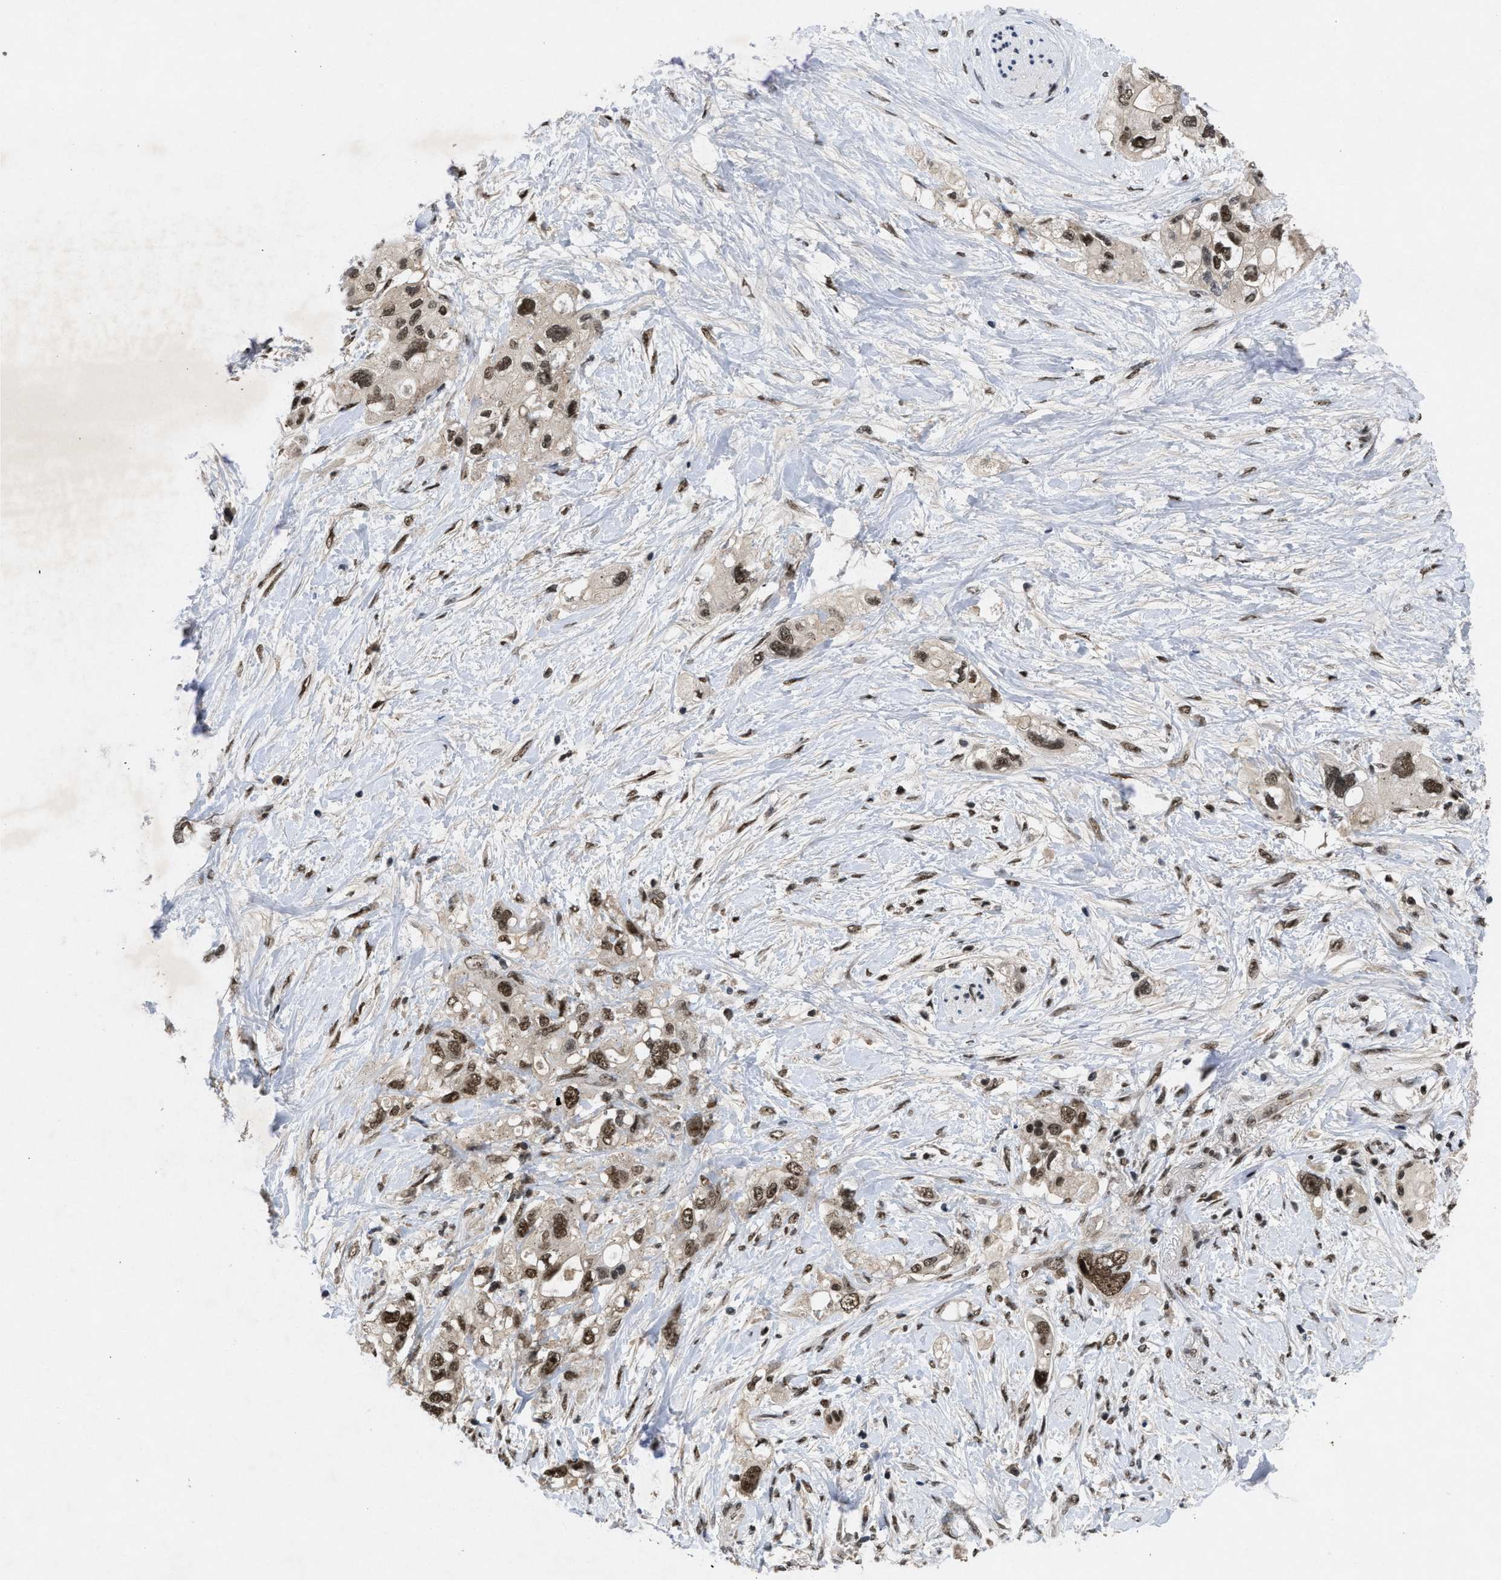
{"staining": {"intensity": "moderate", "quantity": ">75%", "location": "nuclear"}, "tissue": "pancreatic cancer", "cell_type": "Tumor cells", "image_type": "cancer", "snomed": [{"axis": "morphology", "description": "Adenocarcinoma, NOS"}, {"axis": "topography", "description": "Pancreas"}], "caption": "A high-resolution image shows immunohistochemistry (IHC) staining of pancreatic adenocarcinoma, which displays moderate nuclear positivity in approximately >75% of tumor cells.", "gene": "ZNF346", "patient": {"sex": "female", "age": 56}}